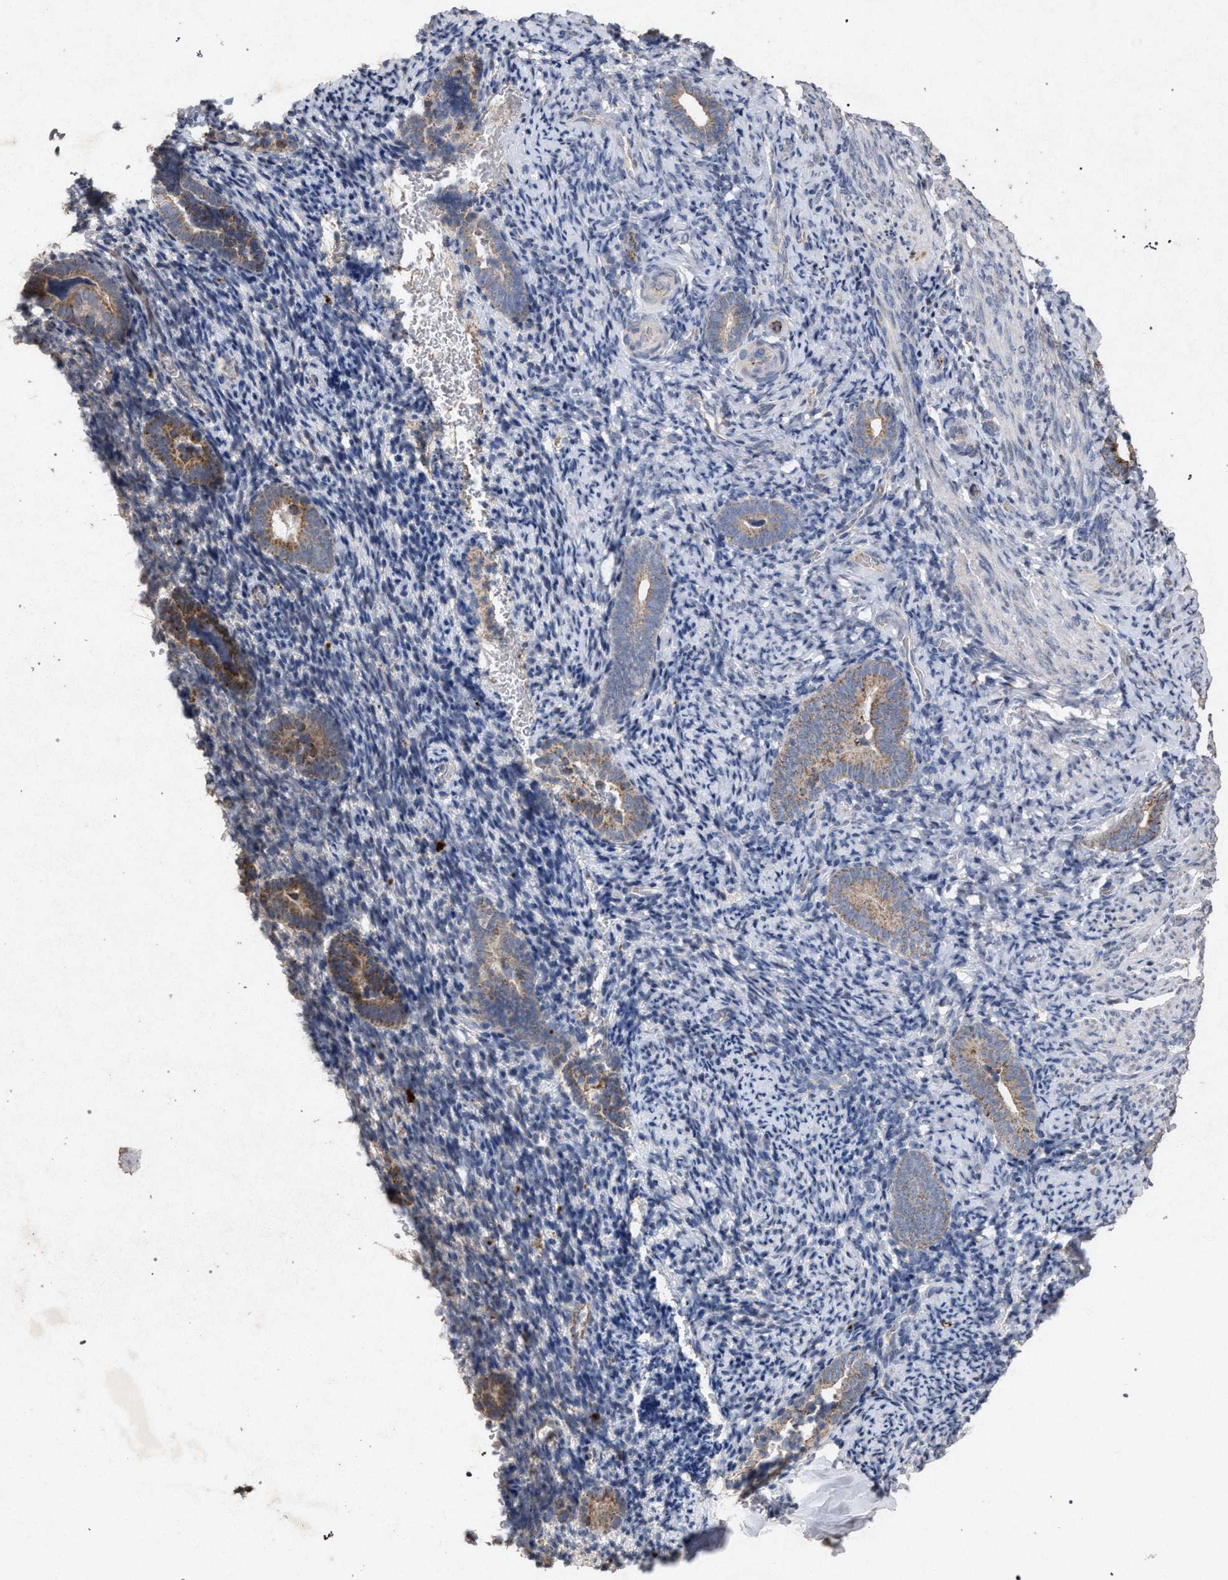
{"staining": {"intensity": "negative", "quantity": "none", "location": "none"}, "tissue": "endometrium", "cell_type": "Cells in endometrial stroma", "image_type": "normal", "snomed": [{"axis": "morphology", "description": "Normal tissue, NOS"}, {"axis": "topography", "description": "Endometrium"}], "caption": "Immunohistochemistry (IHC) of unremarkable human endometrium exhibits no staining in cells in endometrial stroma.", "gene": "PKD2L1", "patient": {"sex": "female", "age": 51}}